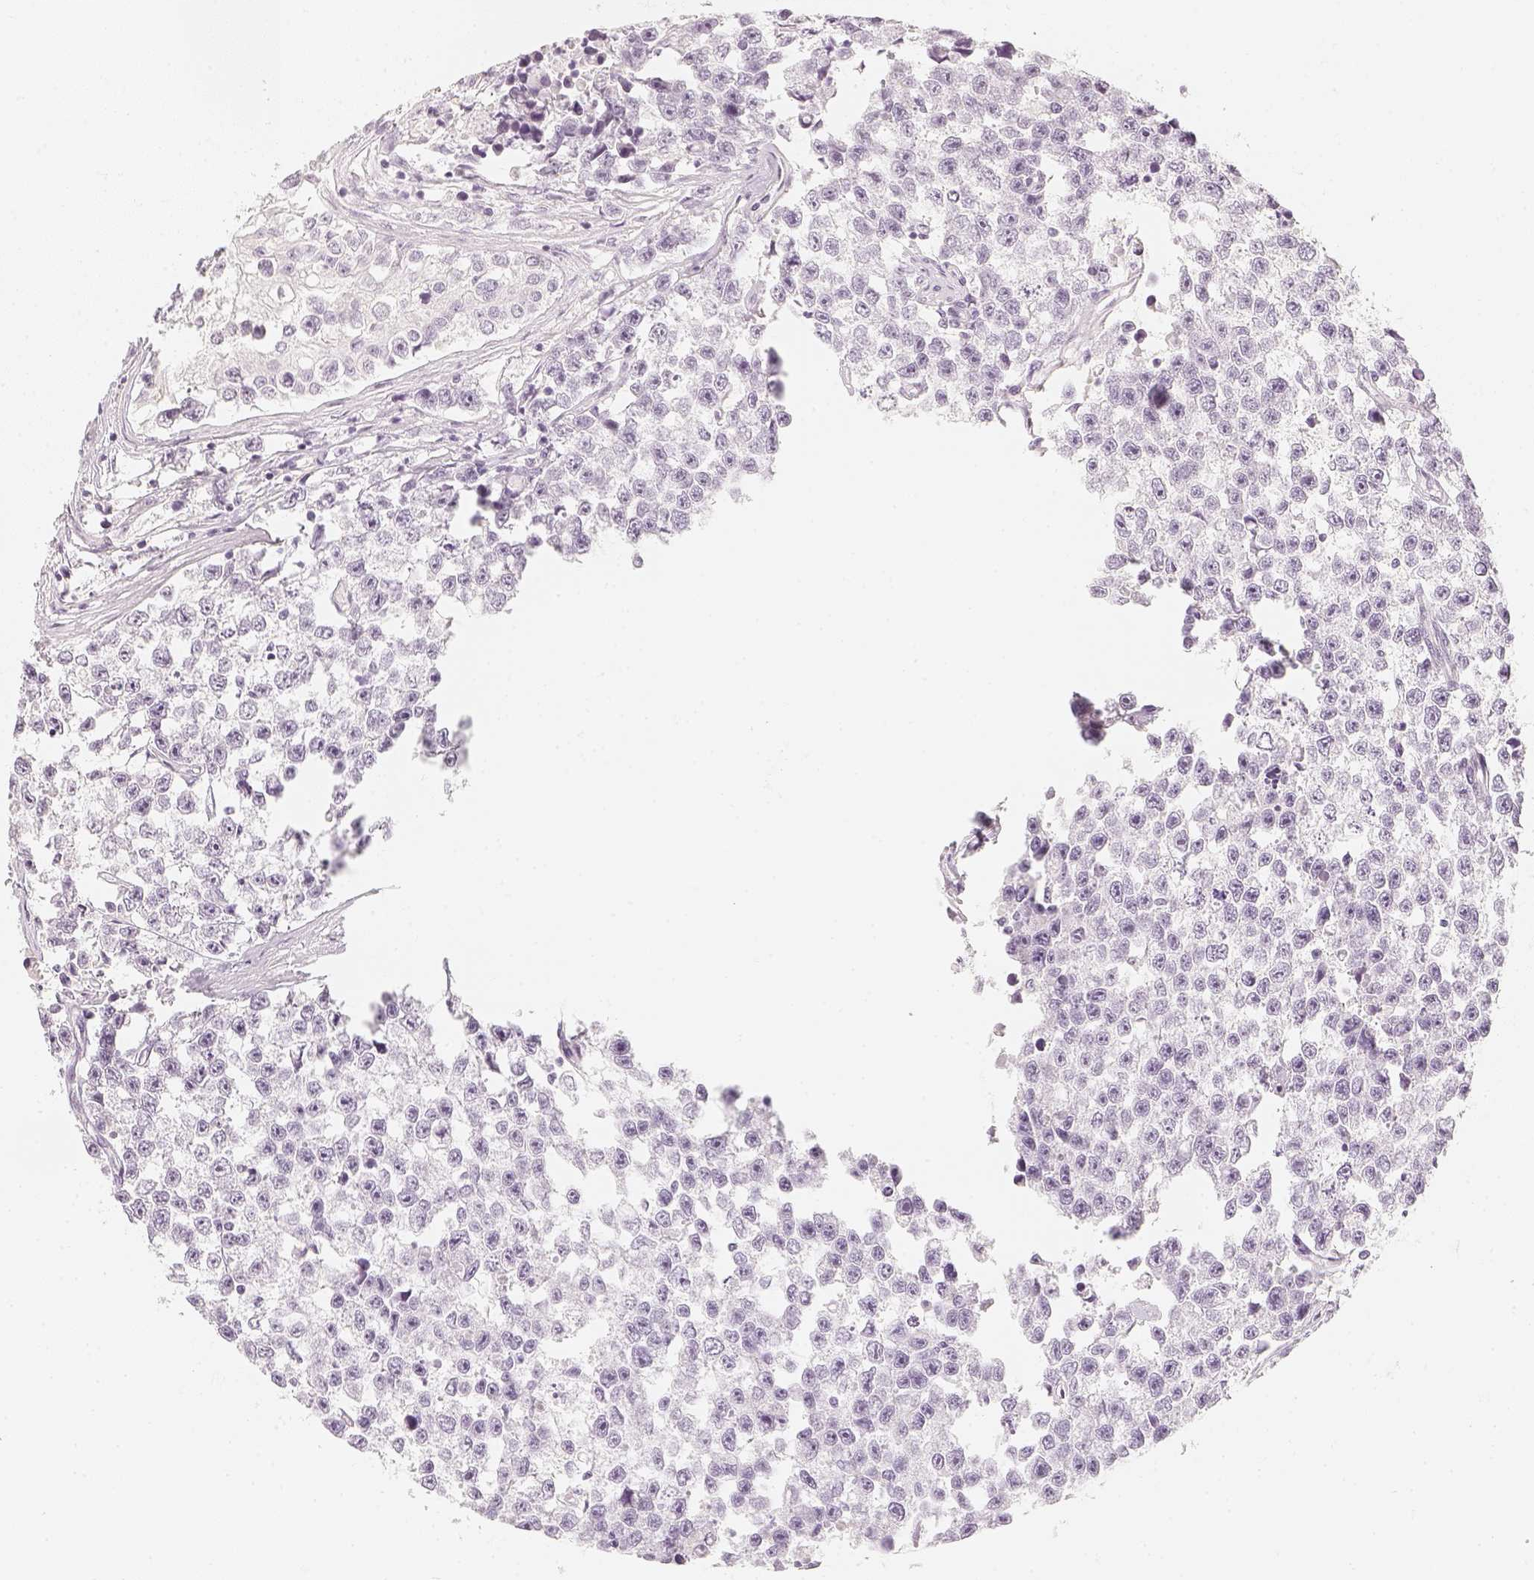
{"staining": {"intensity": "negative", "quantity": "none", "location": "none"}, "tissue": "testis cancer", "cell_type": "Tumor cells", "image_type": "cancer", "snomed": [{"axis": "morphology", "description": "Seminoma, NOS"}, {"axis": "topography", "description": "Testis"}], "caption": "Immunohistochemical staining of testis seminoma reveals no significant staining in tumor cells.", "gene": "SLC18A1", "patient": {"sex": "male", "age": 26}}